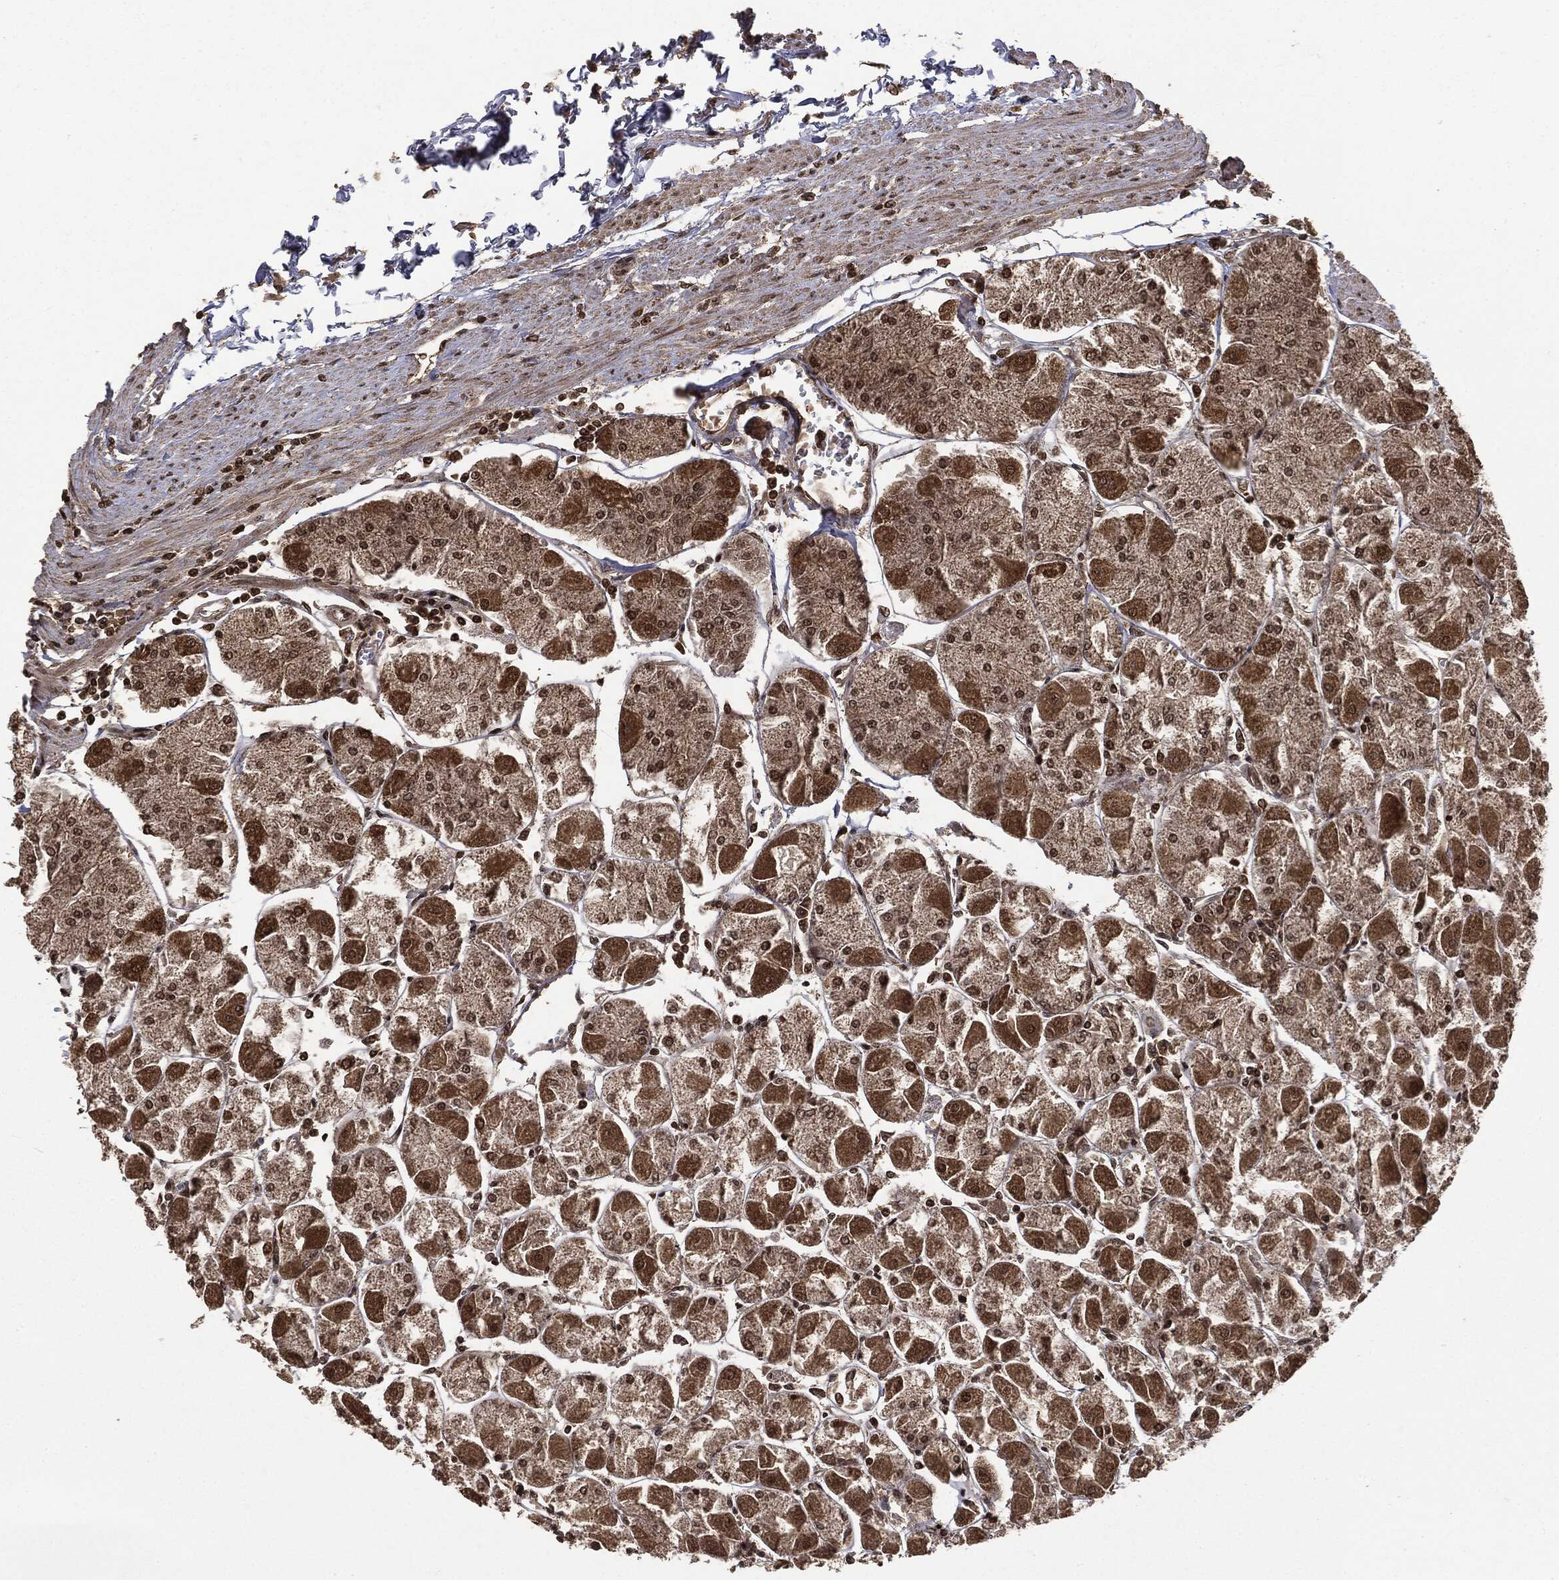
{"staining": {"intensity": "strong", "quantity": "25%-75%", "location": "cytoplasmic/membranous,nuclear"}, "tissue": "stomach", "cell_type": "Glandular cells", "image_type": "normal", "snomed": [{"axis": "morphology", "description": "Normal tissue, NOS"}, {"axis": "topography", "description": "Stomach"}], "caption": "A photomicrograph showing strong cytoplasmic/membranous,nuclear positivity in about 25%-75% of glandular cells in unremarkable stomach, as visualized by brown immunohistochemical staining.", "gene": "CTDP1", "patient": {"sex": "male", "age": 70}}